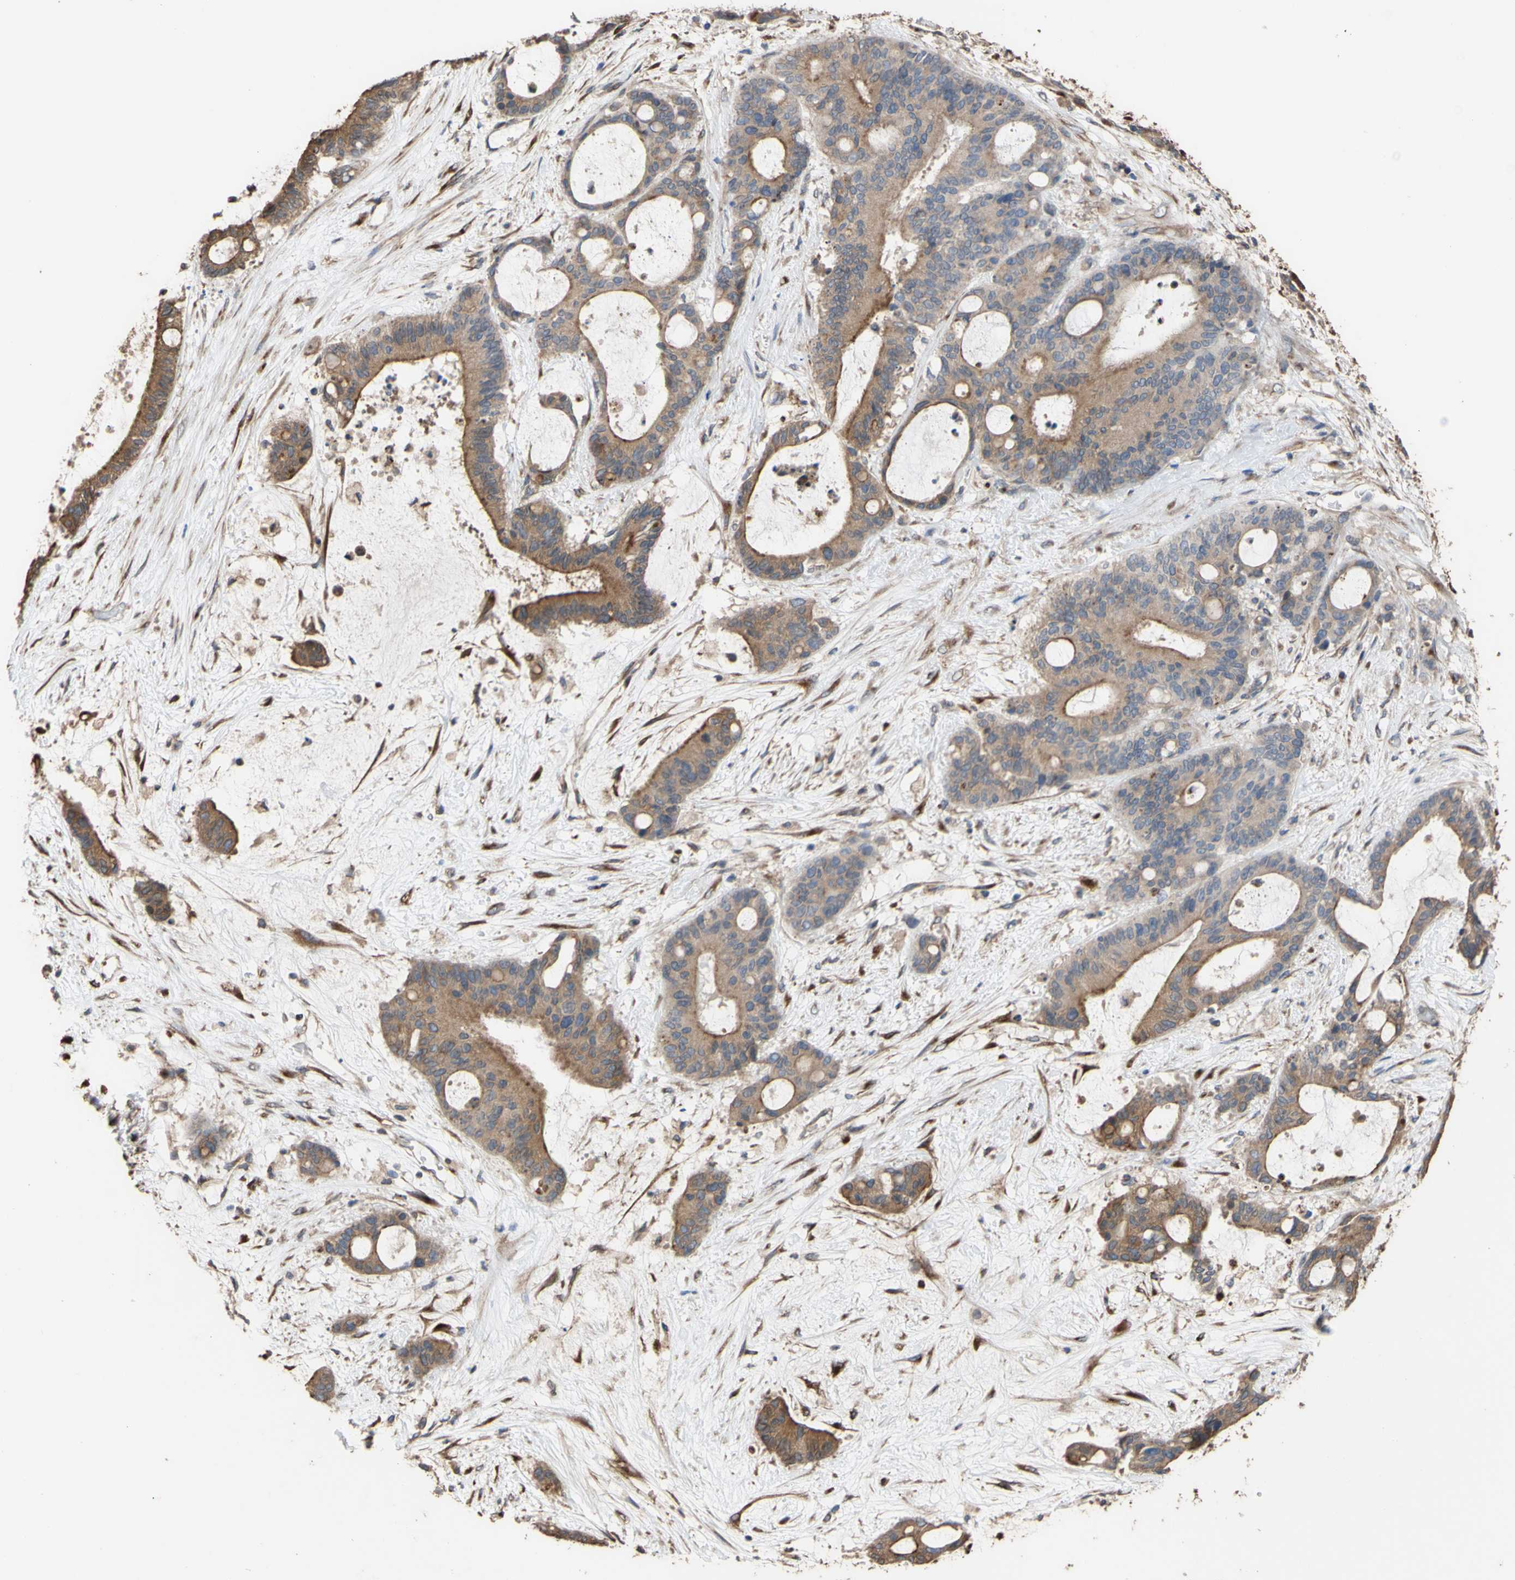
{"staining": {"intensity": "moderate", "quantity": ">75%", "location": "cytoplasmic/membranous"}, "tissue": "liver cancer", "cell_type": "Tumor cells", "image_type": "cancer", "snomed": [{"axis": "morphology", "description": "Cholangiocarcinoma"}, {"axis": "topography", "description": "Liver"}], "caption": "IHC (DAB) staining of human liver cancer shows moderate cytoplasmic/membranous protein expression in approximately >75% of tumor cells.", "gene": "NECTIN3", "patient": {"sex": "female", "age": 73}}